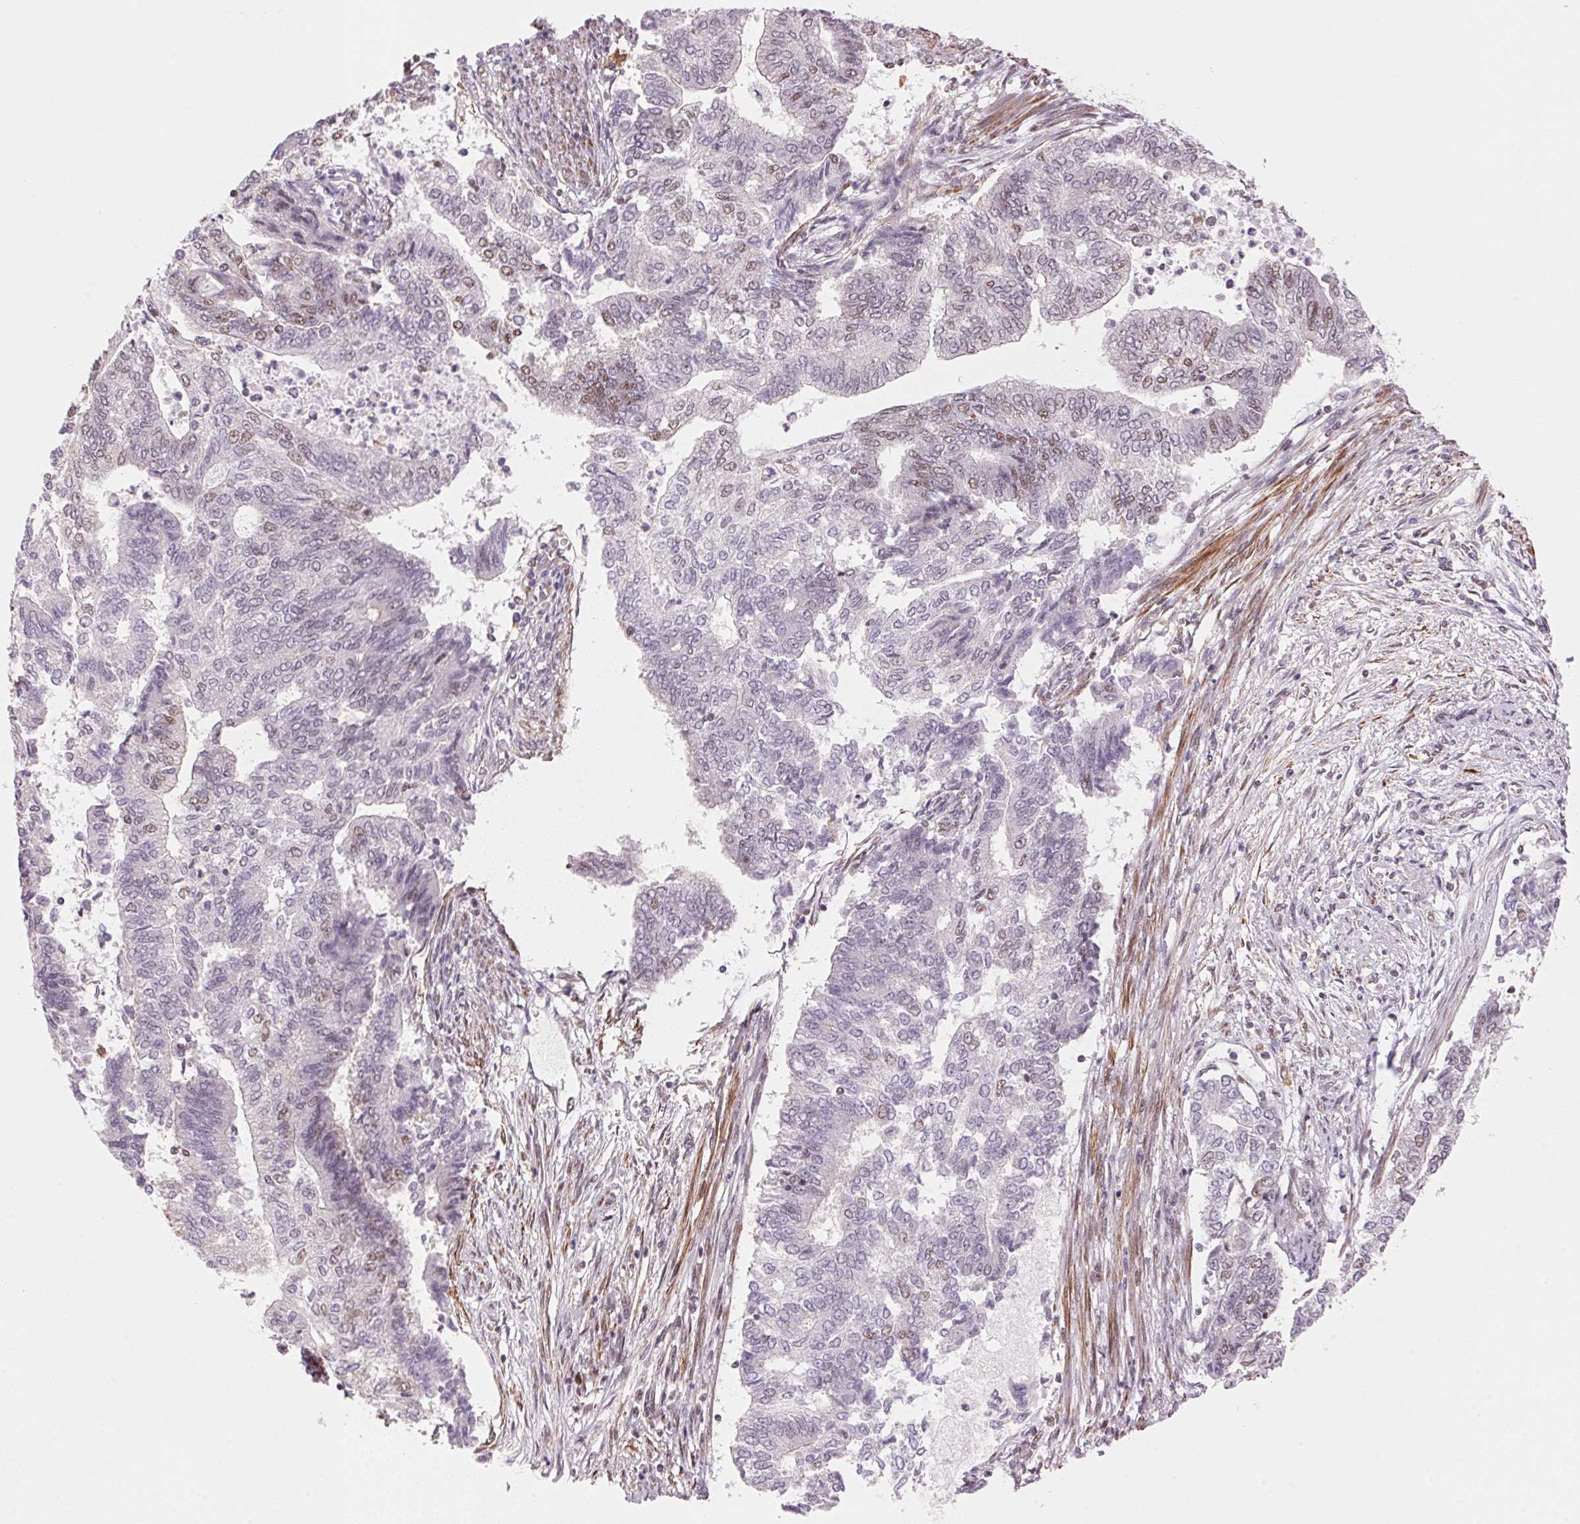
{"staining": {"intensity": "weak", "quantity": "<25%", "location": "nuclear"}, "tissue": "endometrial cancer", "cell_type": "Tumor cells", "image_type": "cancer", "snomed": [{"axis": "morphology", "description": "Adenocarcinoma, NOS"}, {"axis": "topography", "description": "Endometrium"}], "caption": "Image shows no protein positivity in tumor cells of adenocarcinoma (endometrial) tissue.", "gene": "HNRNPDL", "patient": {"sex": "female", "age": 65}}